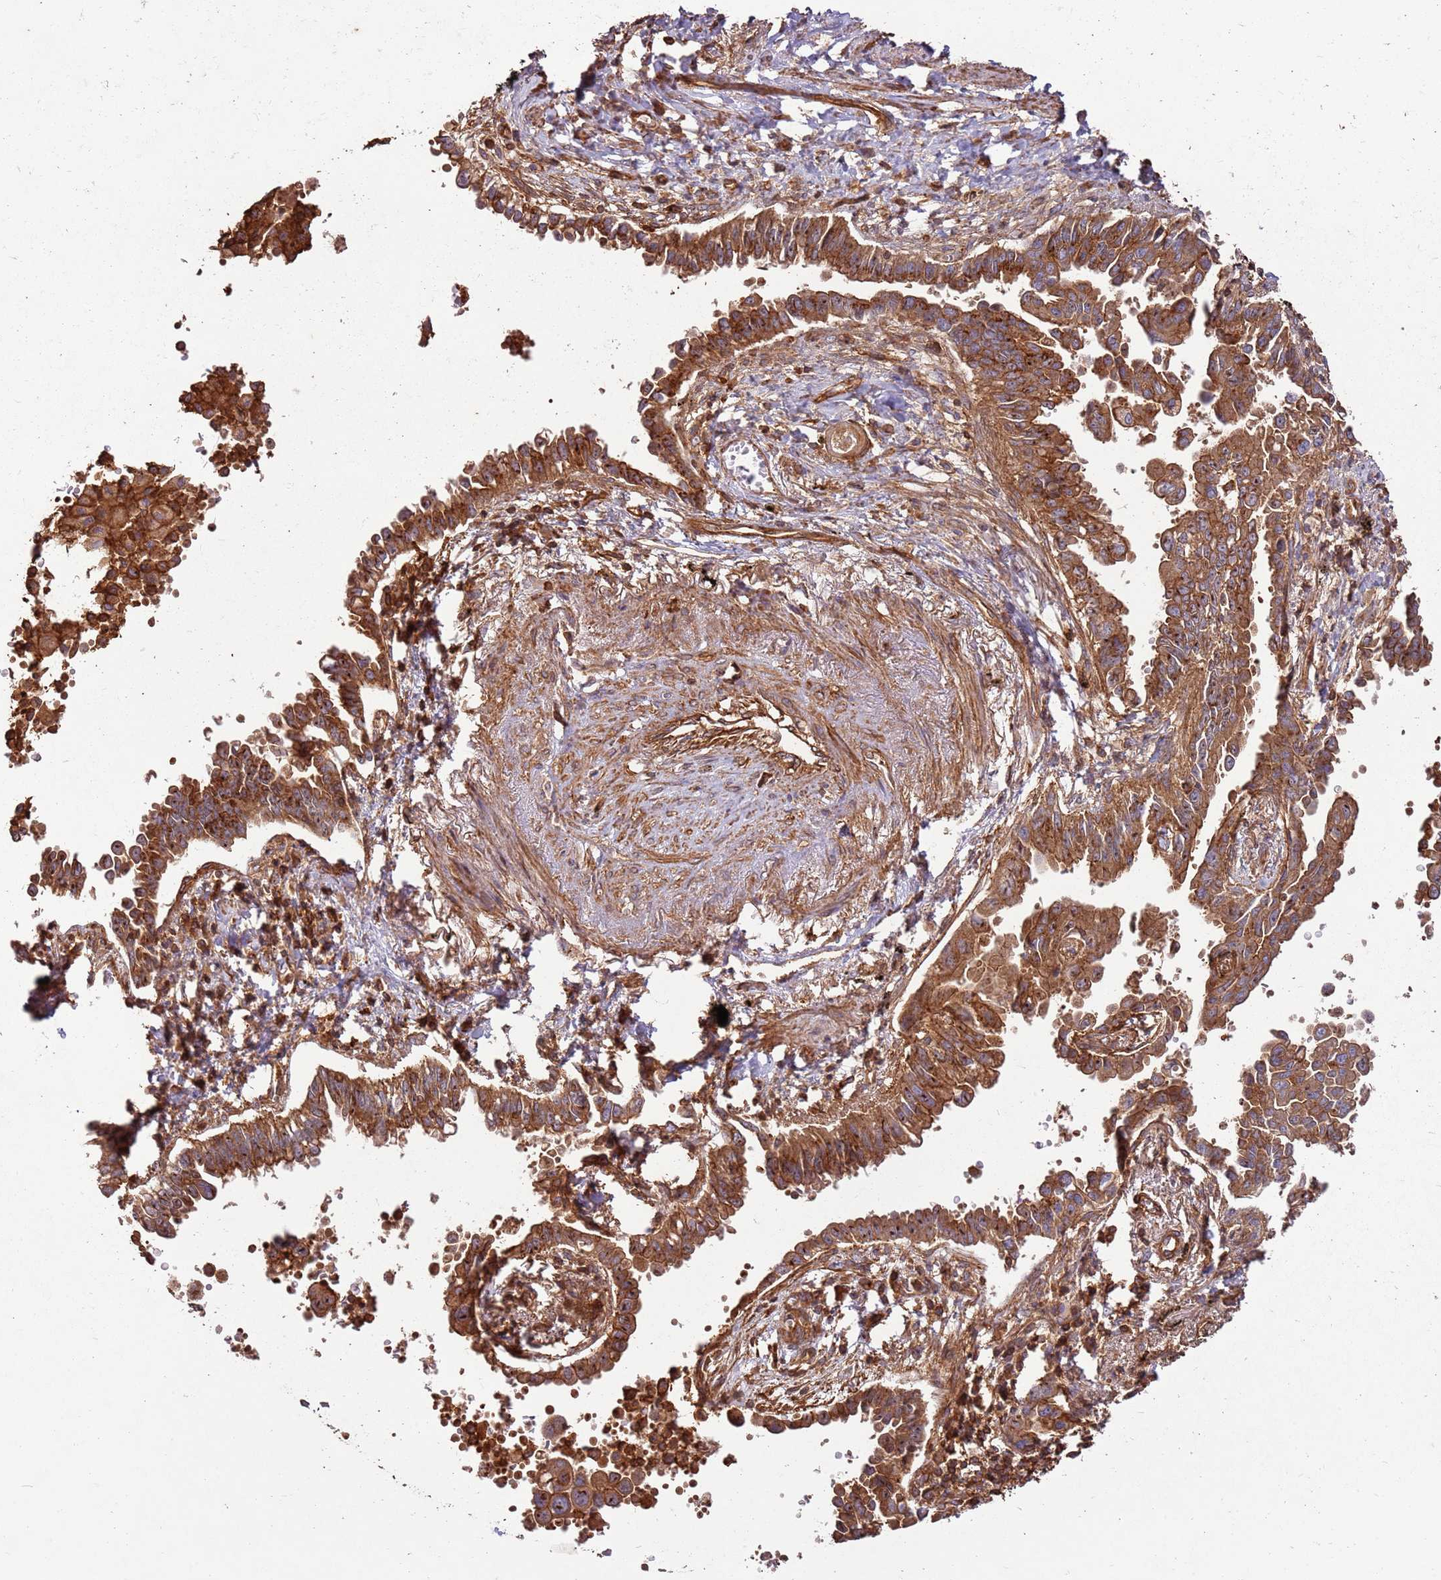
{"staining": {"intensity": "moderate", "quantity": ">75%", "location": "cytoplasmic/membranous"}, "tissue": "lung cancer", "cell_type": "Tumor cells", "image_type": "cancer", "snomed": [{"axis": "morphology", "description": "Adenocarcinoma, NOS"}, {"axis": "topography", "description": "Lung"}], "caption": "IHC of lung cancer (adenocarcinoma) exhibits medium levels of moderate cytoplasmic/membranous expression in about >75% of tumor cells.", "gene": "ACVR2A", "patient": {"sex": "male", "age": 67}}